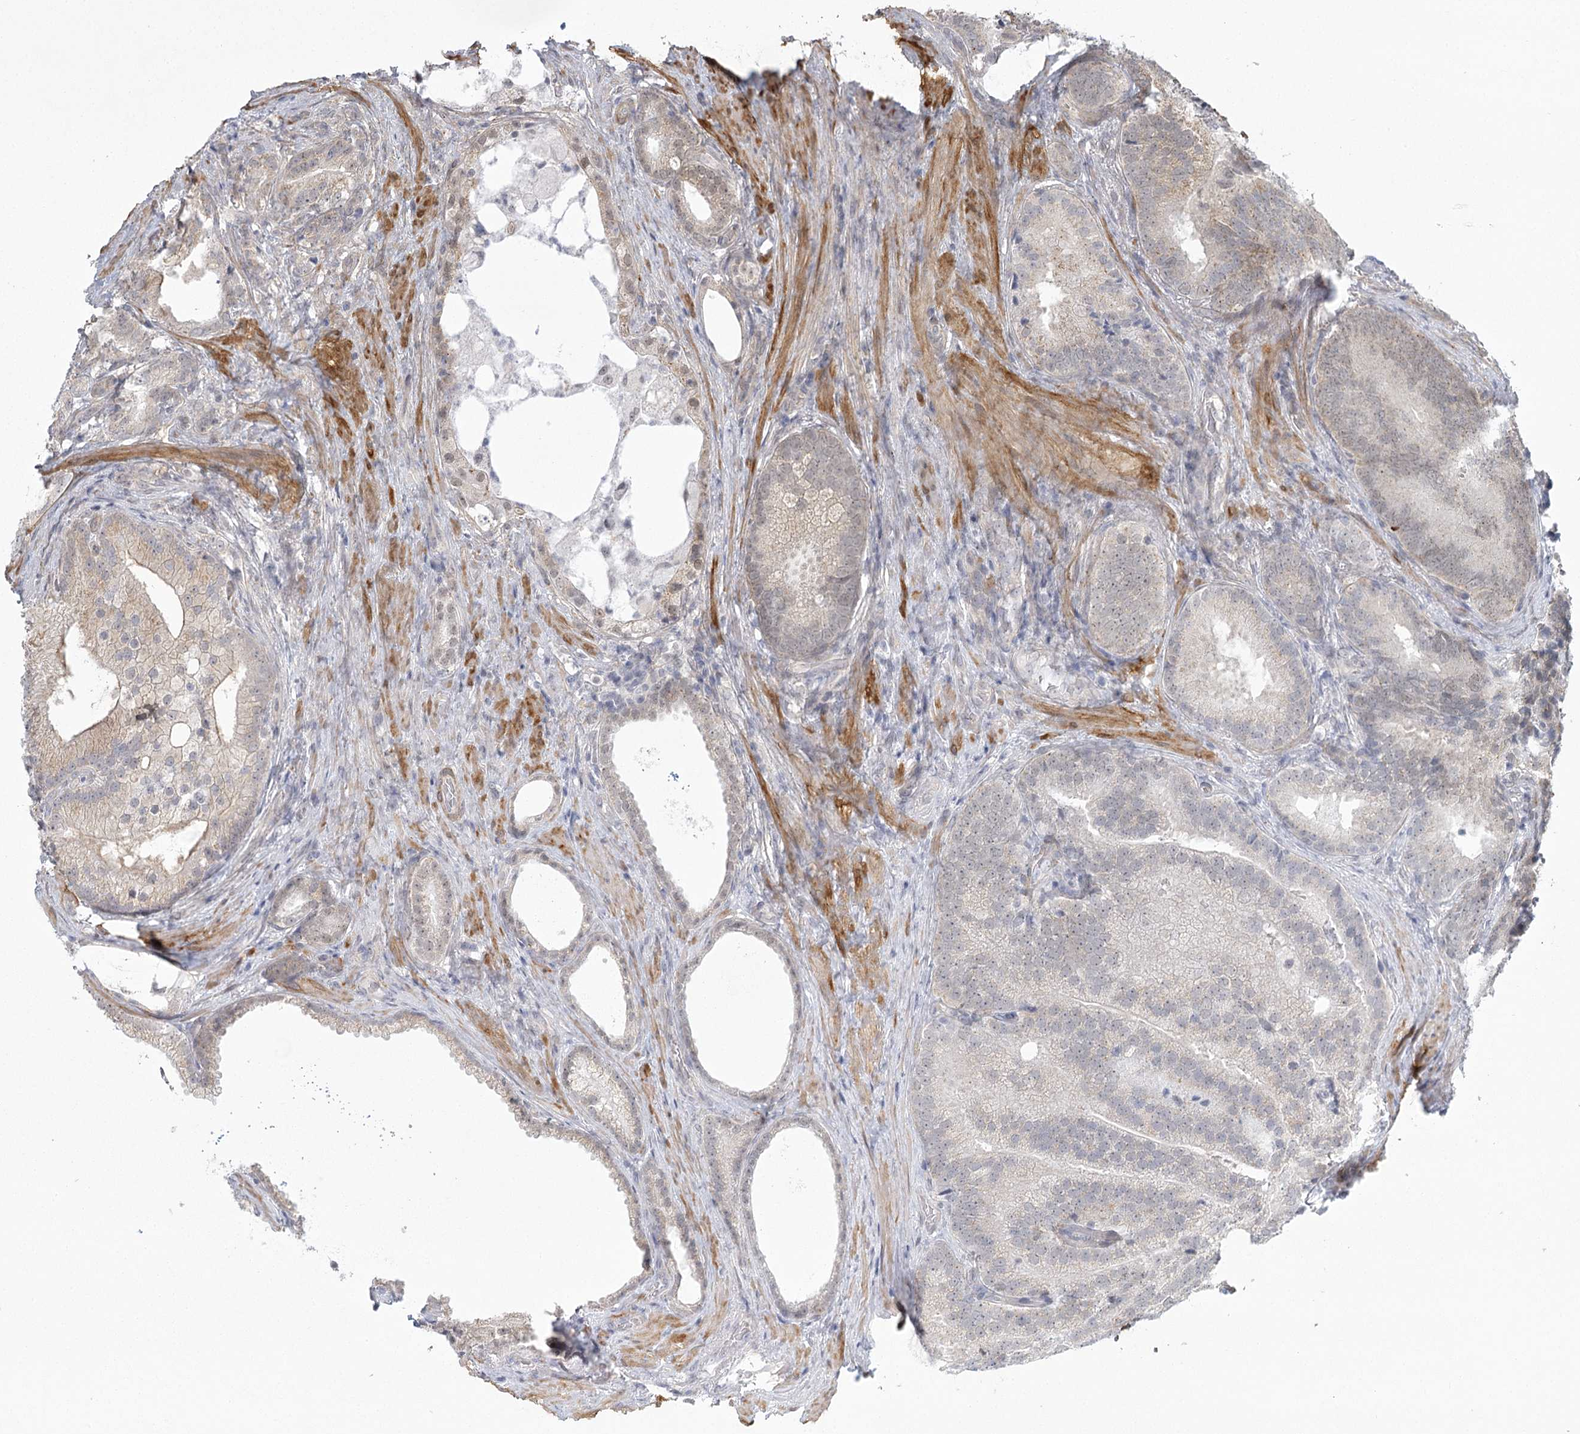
{"staining": {"intensity": "negative", "quantity": "none", "location": "none"}, "tissue": "prostate cancer", "cell_type": "Tumor cells", "image_type": "cancer", "snomed": [{"axis": "morphology", "description": "Adenocarcinoma, Low grade"}, {"axis": "topography", "description": "Prostate"}], "caption": "The immunohistochemistry (IHC) histopathology image has no significant expression in tumor cells of prostate cancer tissue.", "gene": "MED28", "patient": {"sex": "male", "age": 71}}